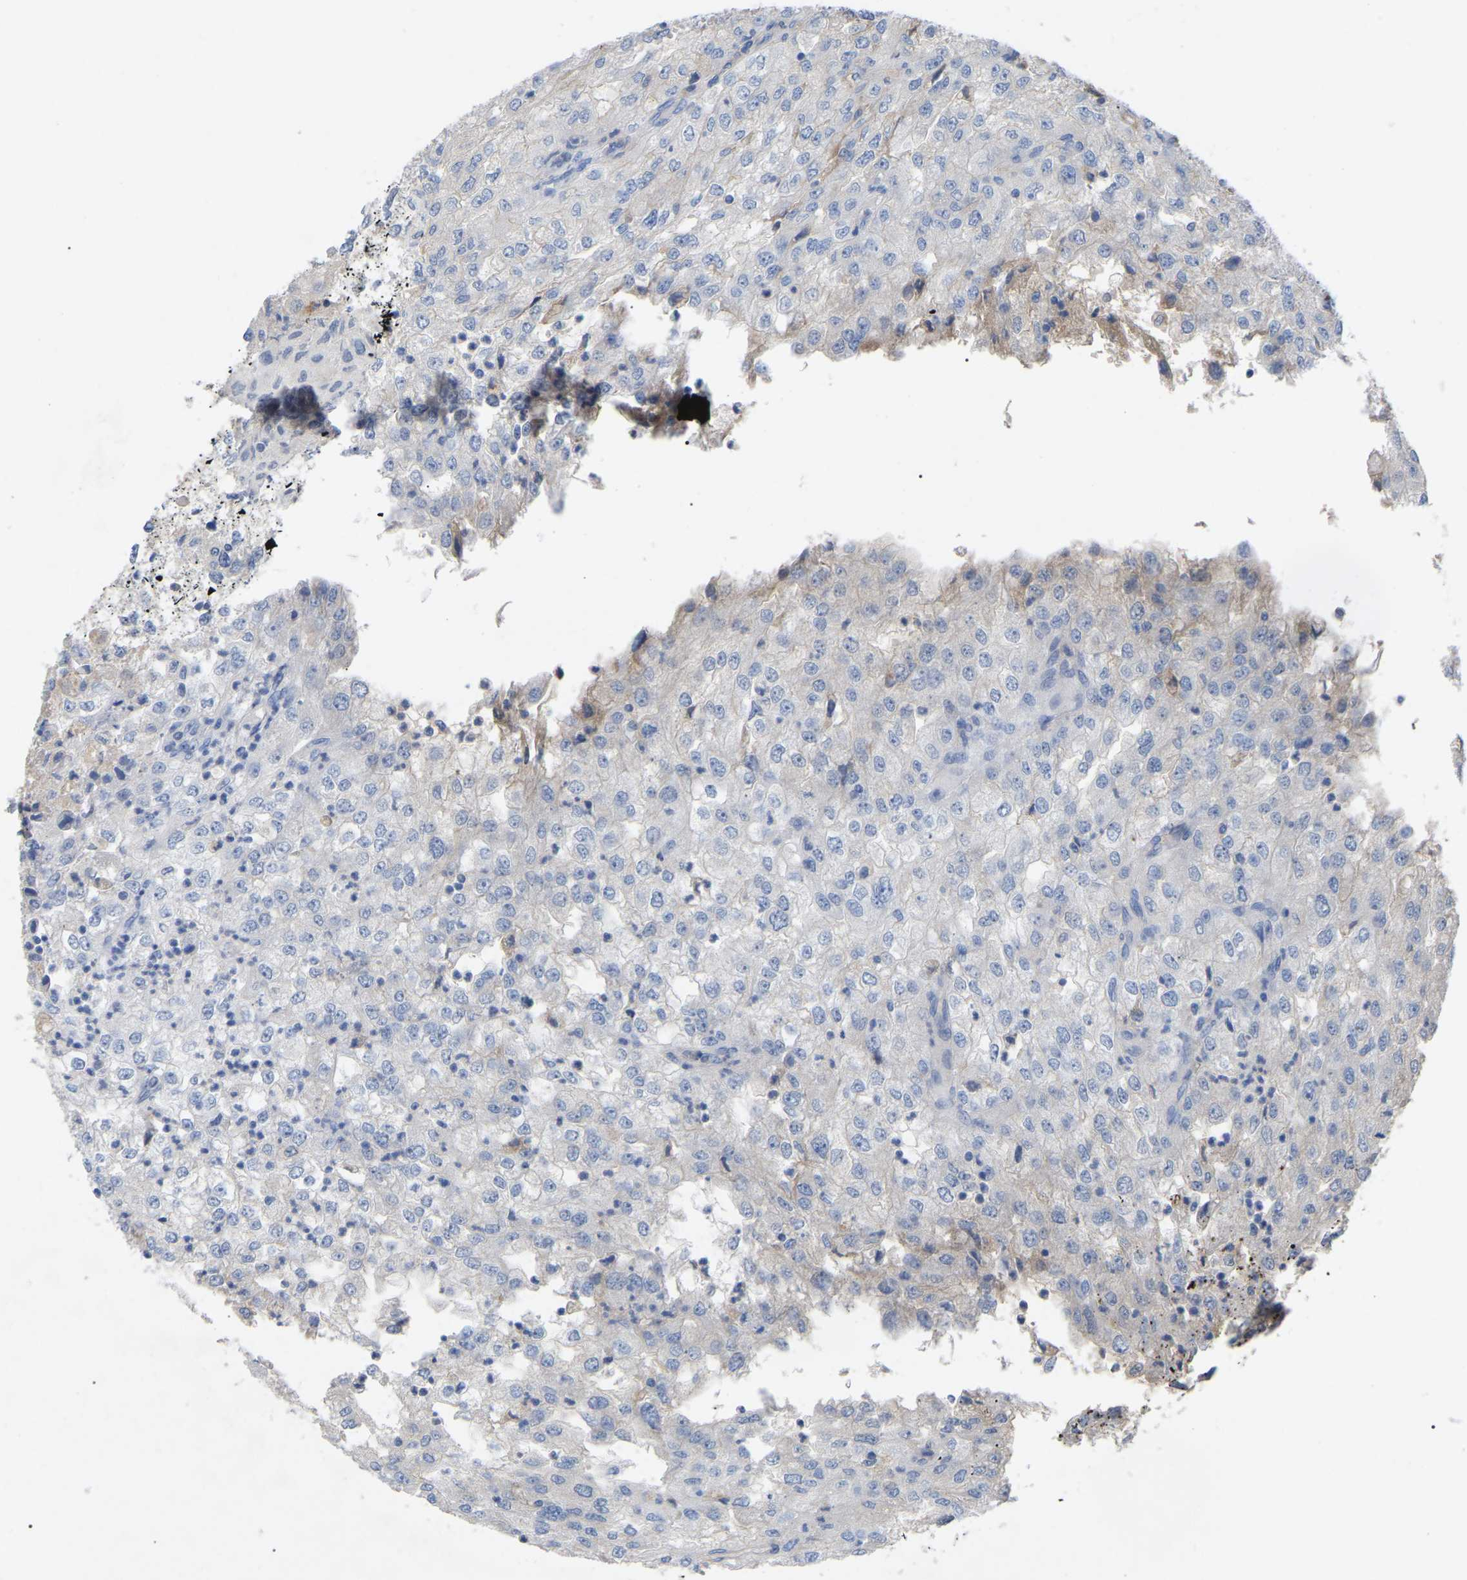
{"staining": {"intensity": "negative", "quantity": "none", "location": "none"}, "tissue": "renal cancer", "cell_type": "Tumor cells", "image_type": "cancer", "snomed": [{"axis": "morphology", "description": "Adenocarcinoma, NOS"}, {"axis": "topography", "description": "Kidney"}], "caption": "Immunohistochemistry of adenocarcinoma (renal) shows no positivity in tumor cells.", "gene": "SMPD2", "patient": {"sex": "female", "age": 54}}